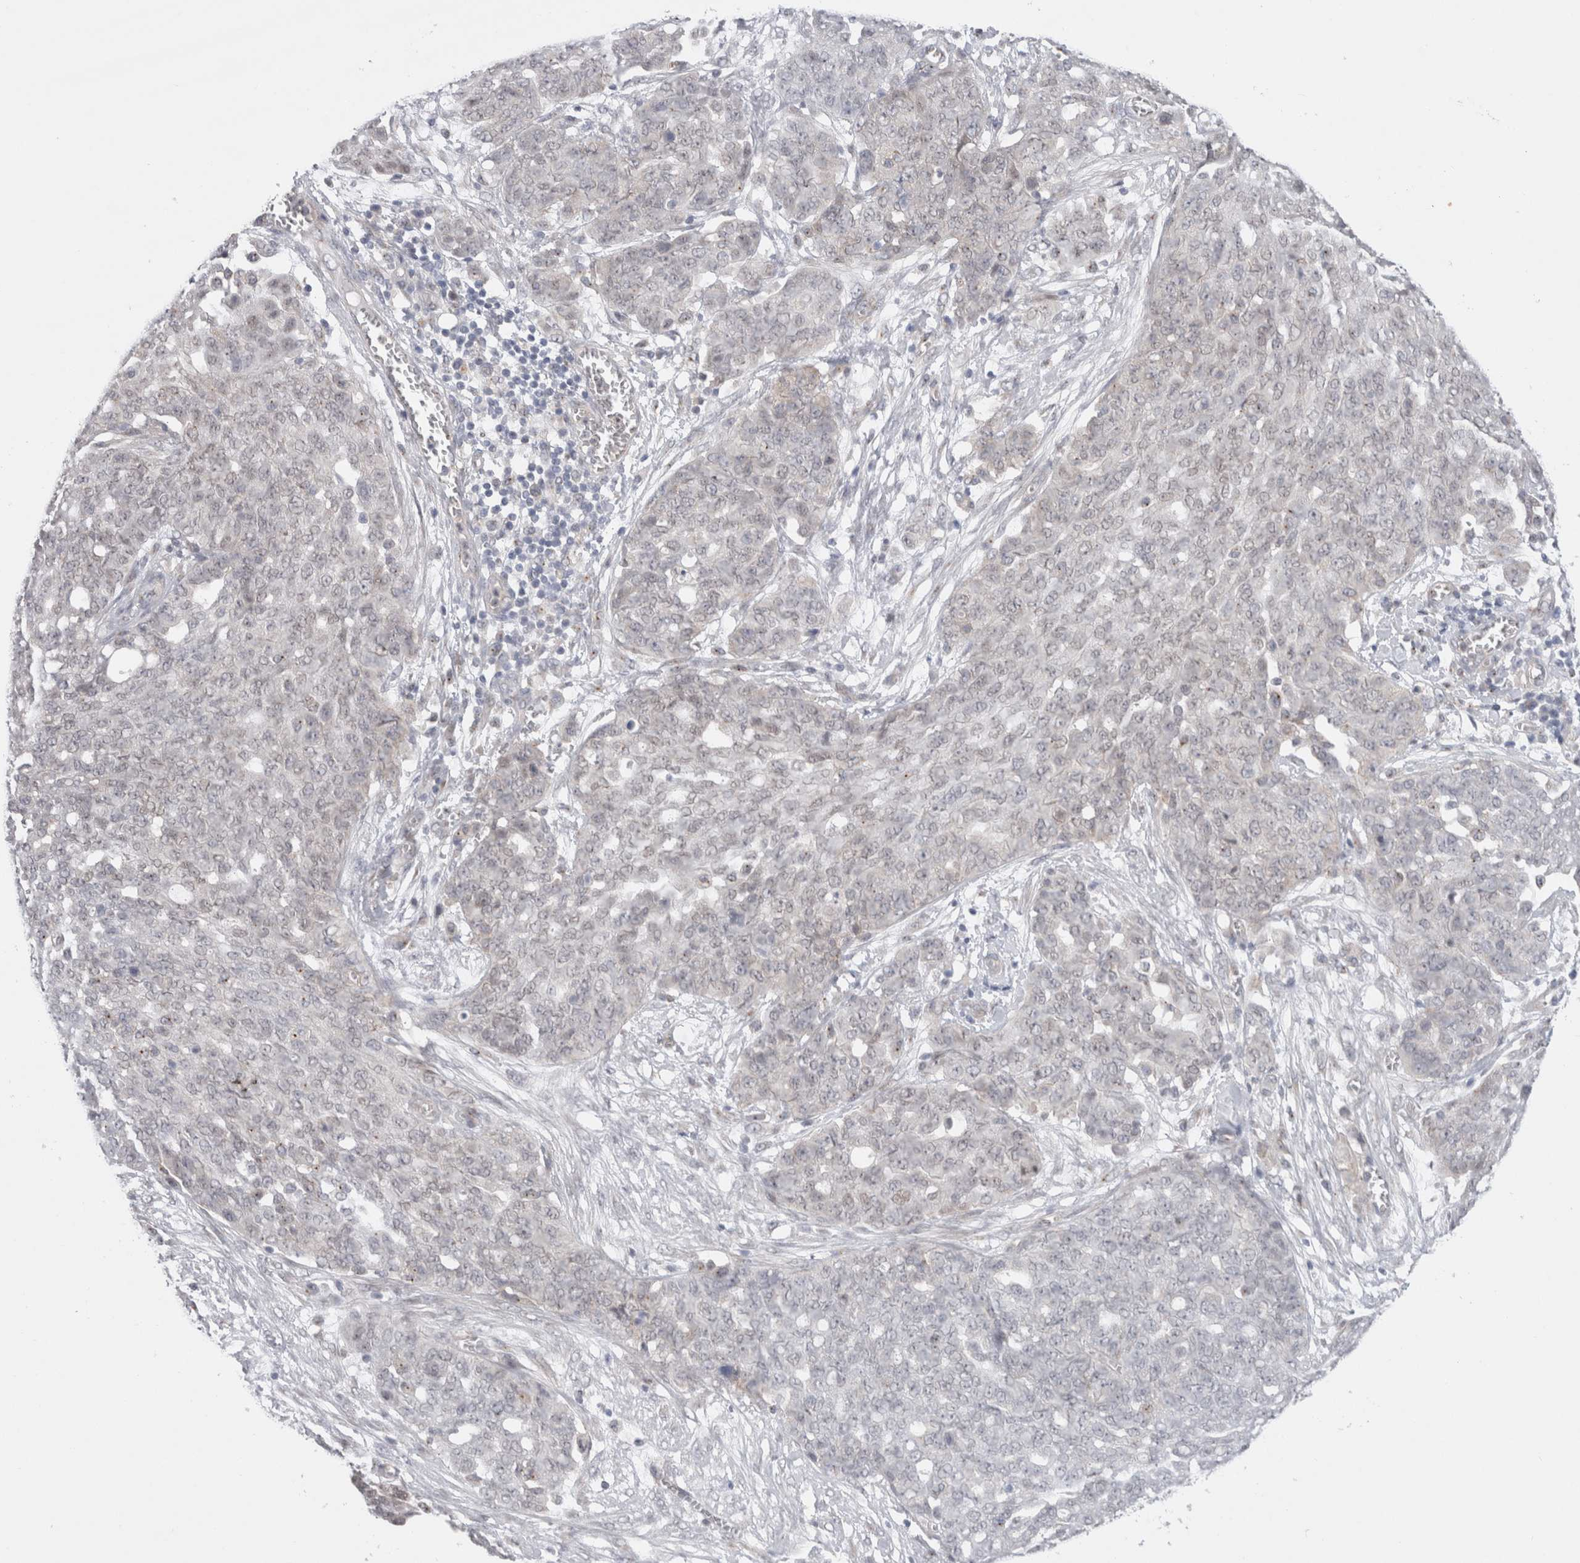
{"staining": {"intensity": "negative", "quantity": "none", "location": "none"}, "tissue": "ovarian cancer", "cell_type": "Tumor cells", "image_type": "cancer", "snomed": [{"axis": "morphology", "description": "Cystadenocarcinoma, serous, NOS"}, {"axis": "topography", "description": "Soft tissue"}, {"axis": "topography", "description": "Ovary"}], "caption": "IHC micrograph of neoplastic tissue: human ovarian cancer (serous cystadenocarcinoma) stained with DAB shows no significant protein staining in tumor cells.", "gene": "BICD2", "patient": {"sex": "female", "age": 57}}